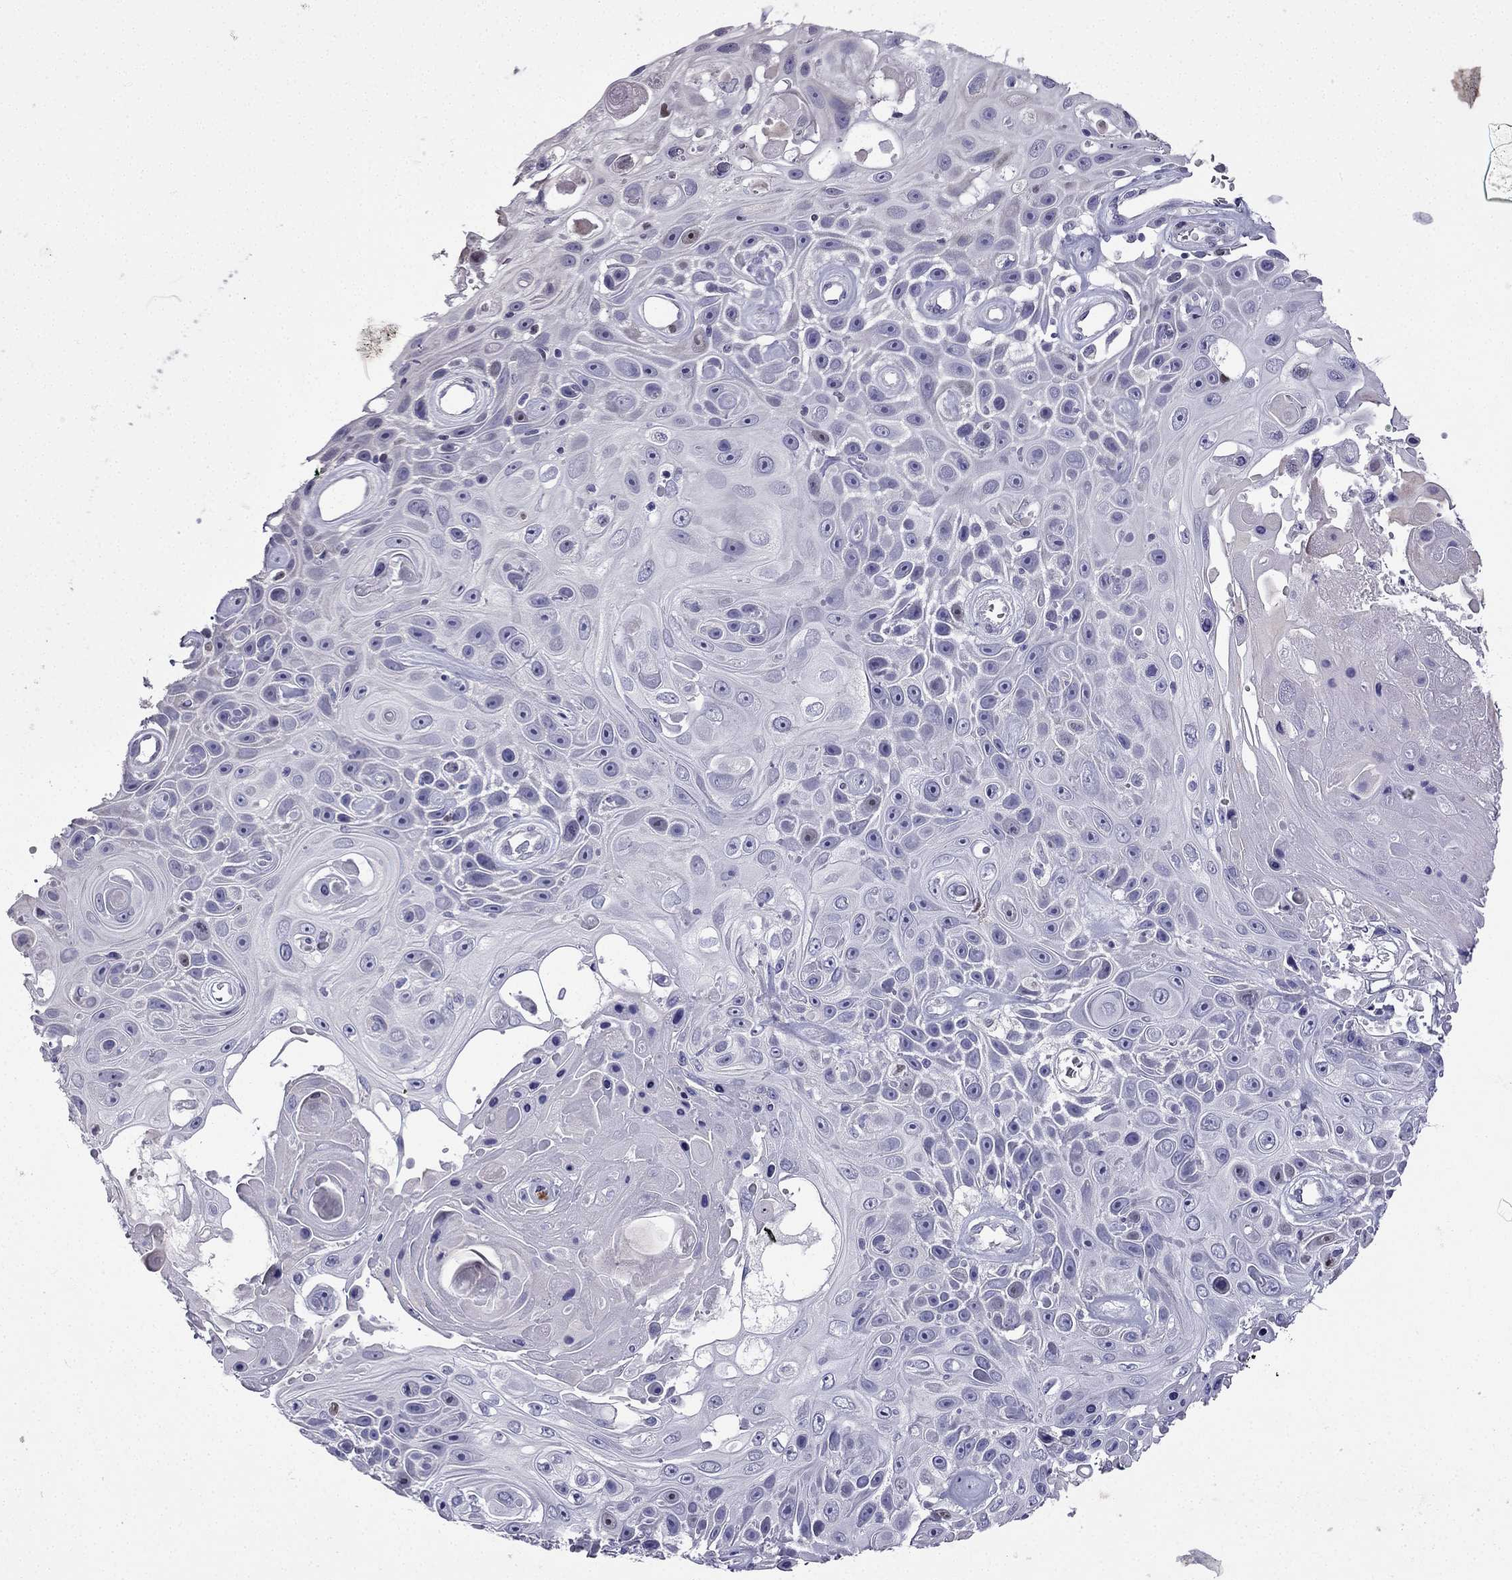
{"staining": {"intensity": "negative", "quantity": "none", "location": "none"}, "tissue": "skin cancer", "cell_type": "Tumor cells", "image_type": "cancer", "snomed": [{"axis": "morphology", "description": "Squamous cell carcinoma, NOS"}, {"axis": "topography", "description": "Skin"}], "caption": "Skin cancer (squamous cell carcinoma) was stained to show a protein in brown. There is no significant staining in tumor cells.", "gene": "UHRF1", "patient": {"sex": "male", "age": 82}}